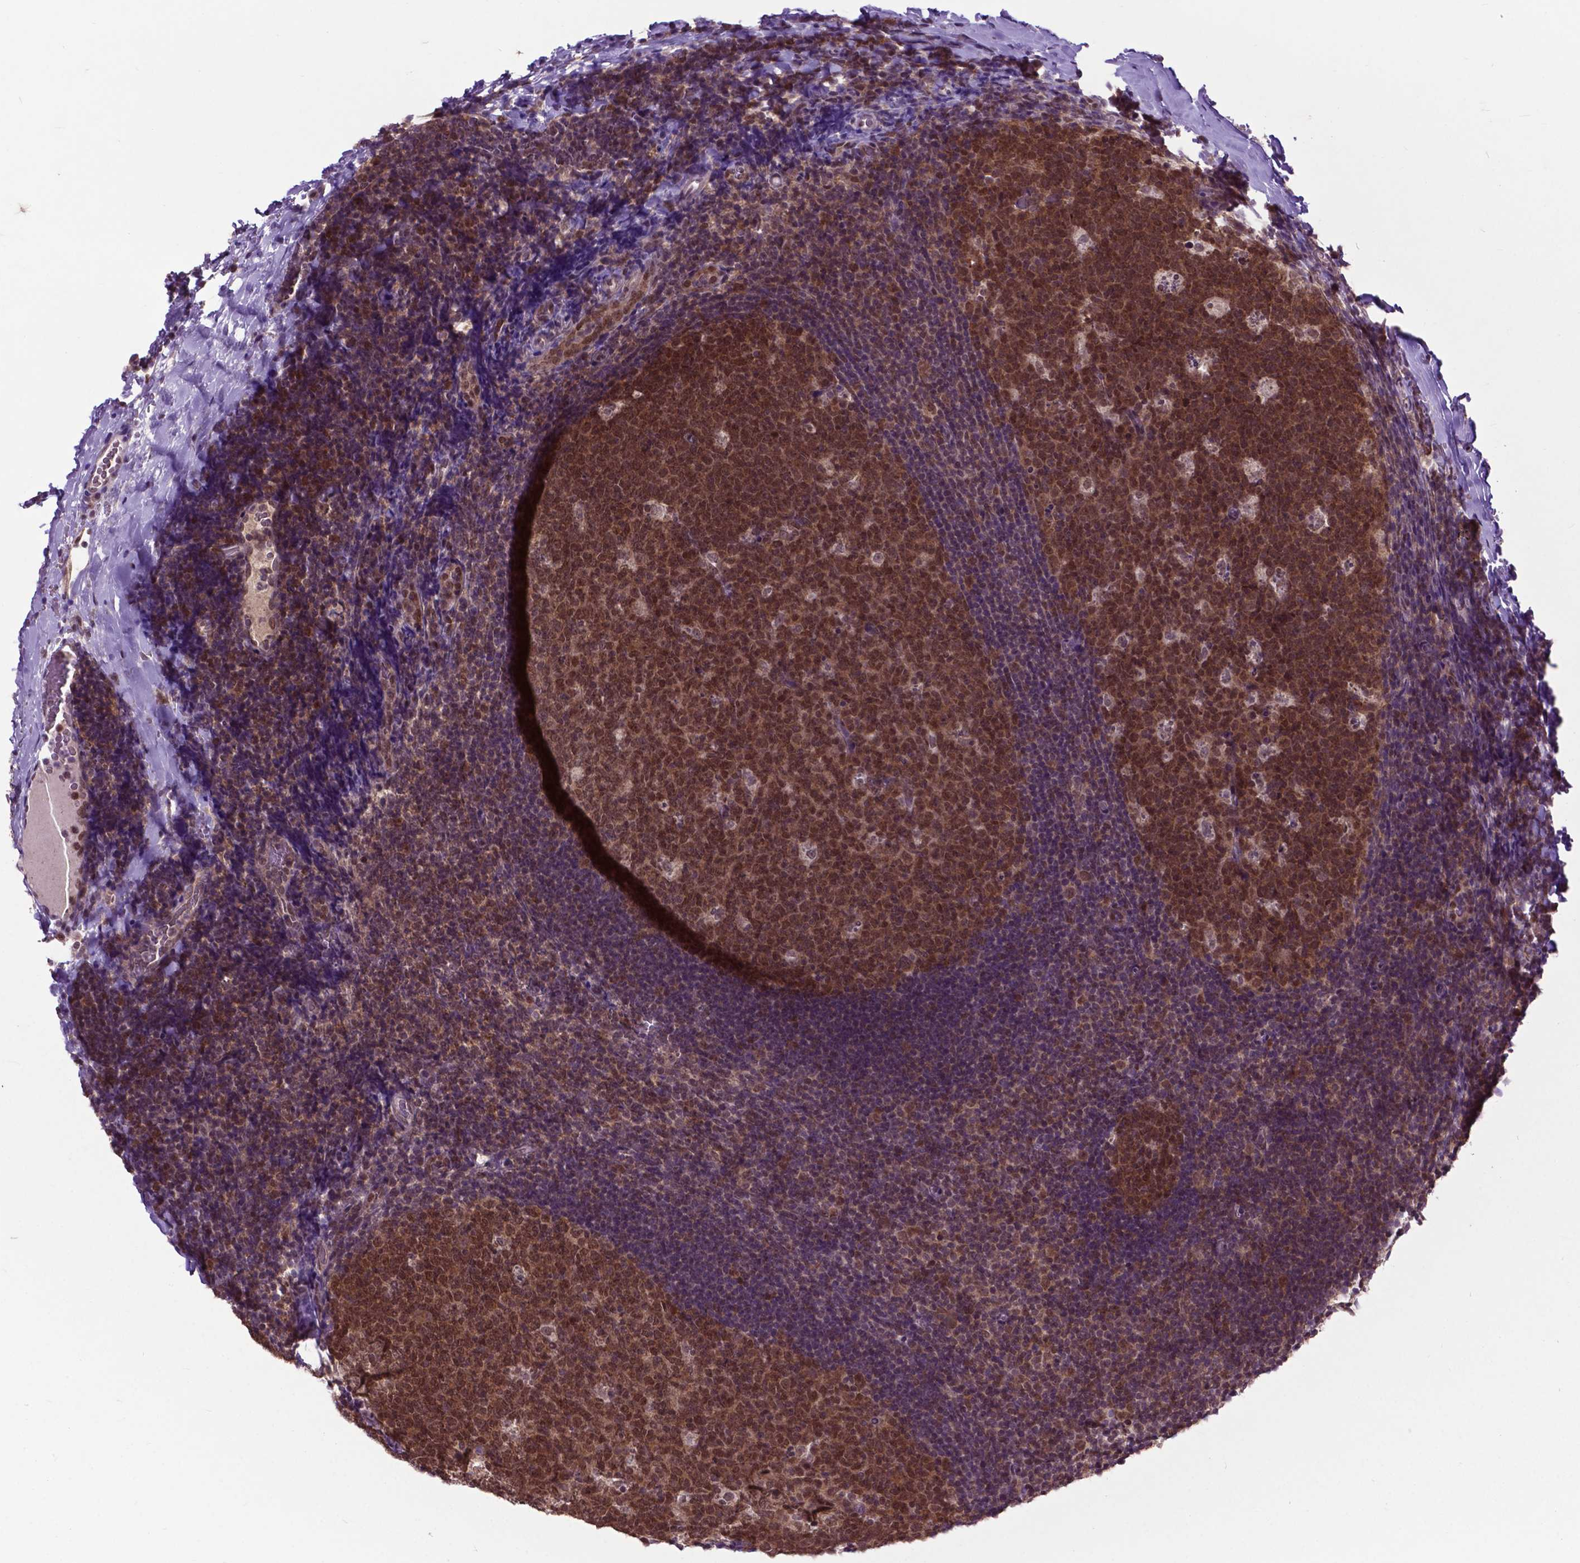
{"staining": {"intensity": "moderate", "quantity": ">75%", "location": "cytoplasmic/membranous,nuclear"}, "tissue": "tonsil", "cell_type": "Germinal center cells", "image_type": "normal", "snomed": [{"axis": "morphology", "description": "Normal tissue, NOS"}, {"axis": "topography", "description": "Tonsil"}], "caption": "Immunohistochemistry (IHC) (DAB) staining of normal human tonsil demonstrates moderate cytoplasmic/membranous,nuclear protein expression in approximately >75% of germinal center cells.", "gene": "FAF1", "patient": {"sex": "male", "age": 17}}